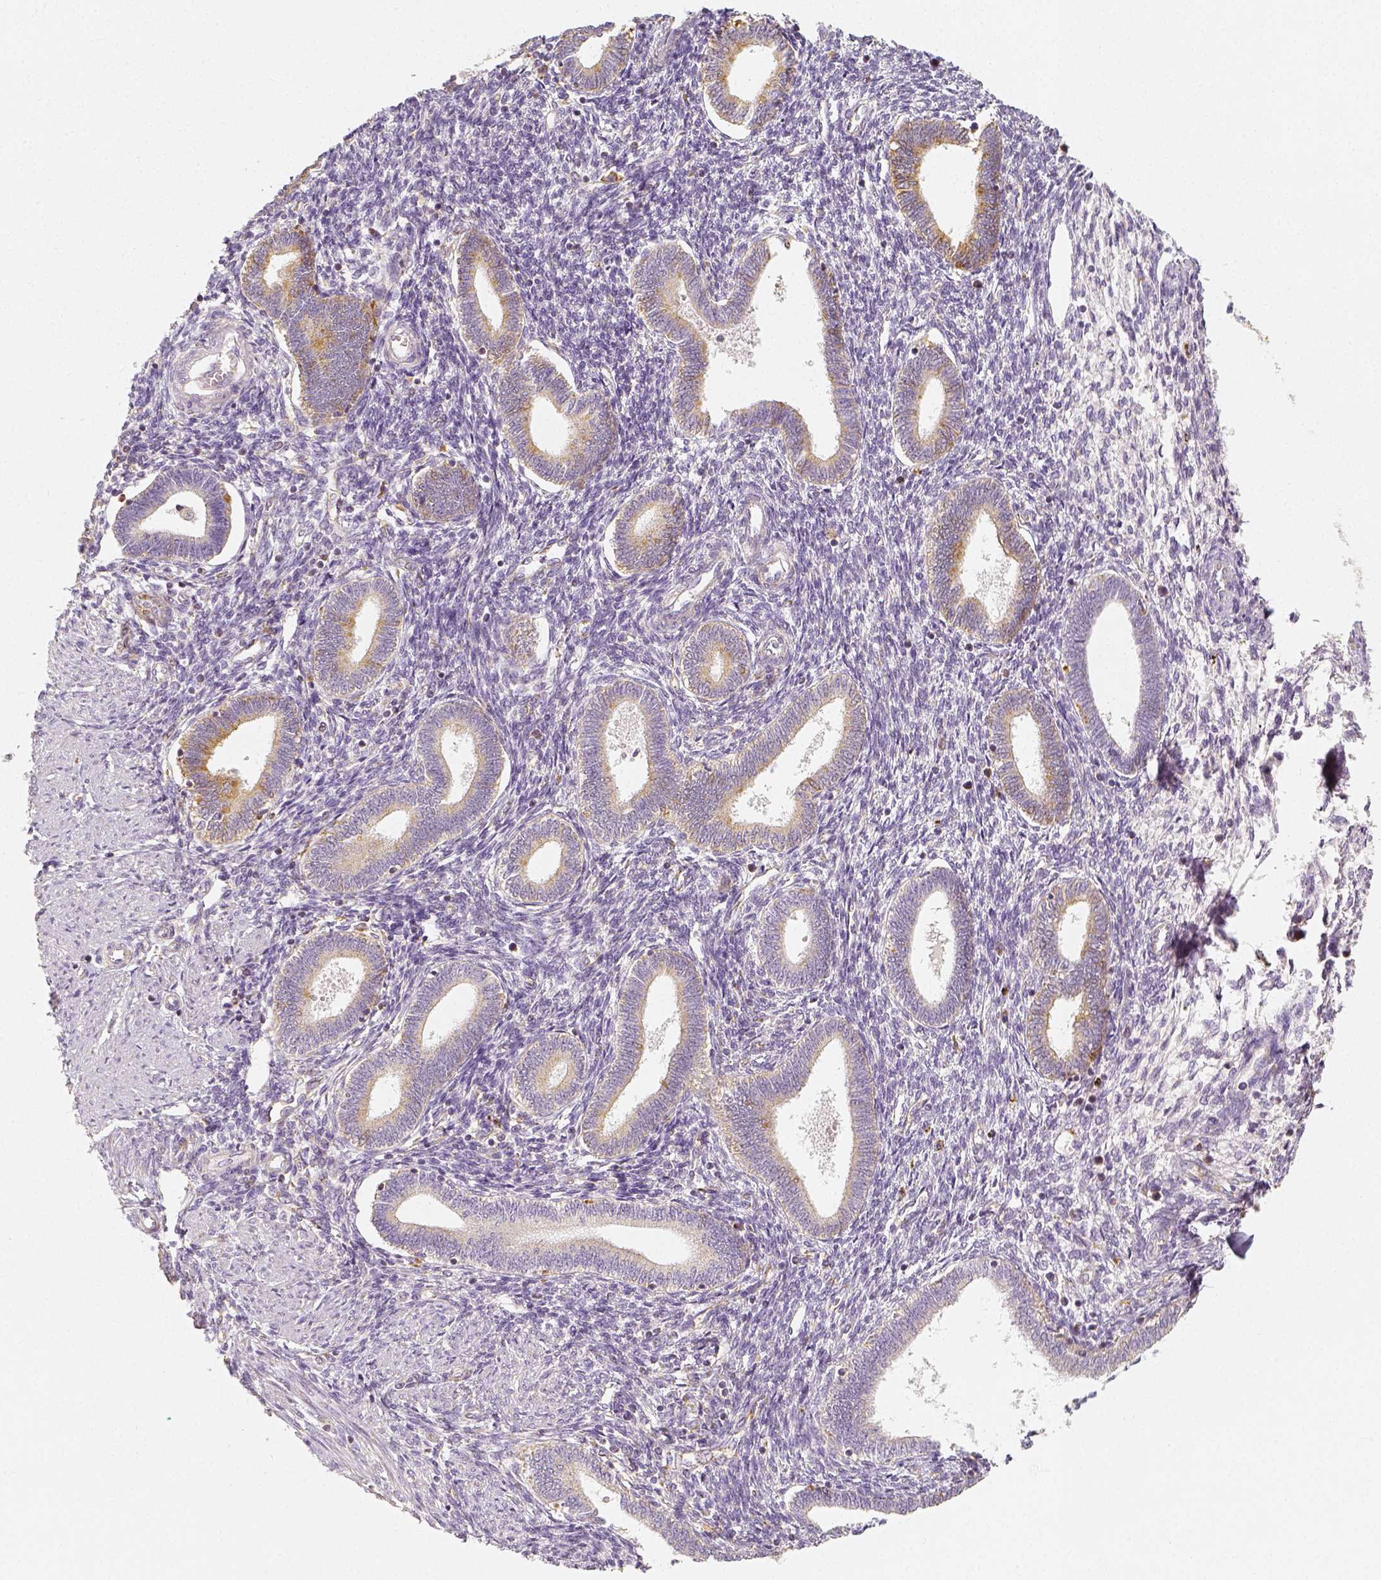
{"staining": {"intensity": "negative", "quantity": "none", "location": "none"}, "tissue": "endometrium", "cell_type": "Cells in endometrial stroma", "image_type": "normal", "snomed": [{"axis": "morphology", "description": "Normal tissue, NOS"}, {"axis": "topography", "description": "Endometrium"}], "caption": "IHC micrograph of benign endometrium stained for a protein (brown), which displays no positivity in cells in endometrial stroma.", "gene": "PGAM5", "patient": {"sex": "female", "age": 42}}